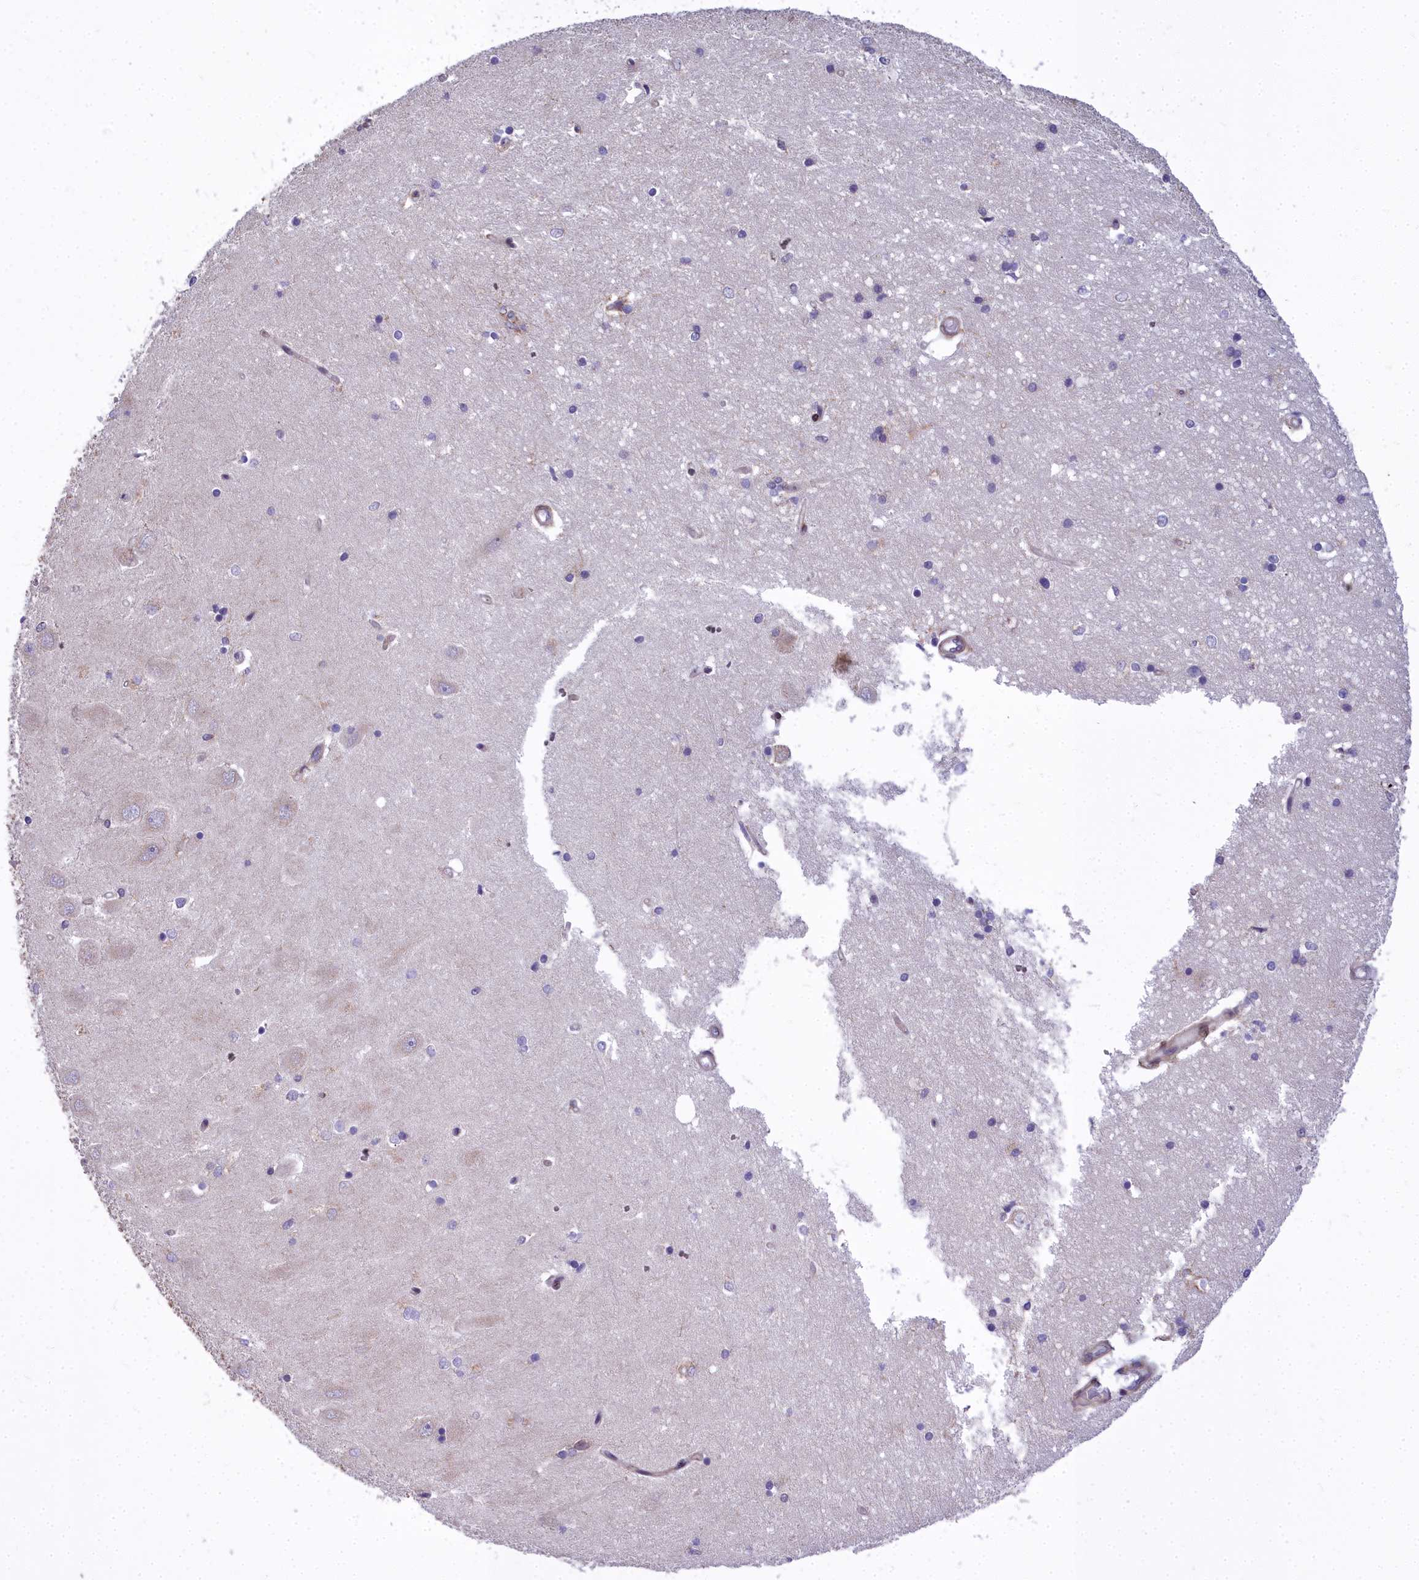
{"staining": {"intensity": "moderate", "quantity": "<25%", "location": "nuclear"}, "tissue": "hippocampus", "cell_type": "Glial cells", "image_type": "normal", "snomed": [{"axis": "morphology", "description": "Normal tissue, NOS"}, {"axis": "topography", "description": "Hippocampus"}], "caption": "Protein staining of normal hippocampus demonstrates moderate nuclear positivity in approximately <25% of glial cells.", "gene": "ABCB8", "patient": {"sex": "male", "age": 45}}